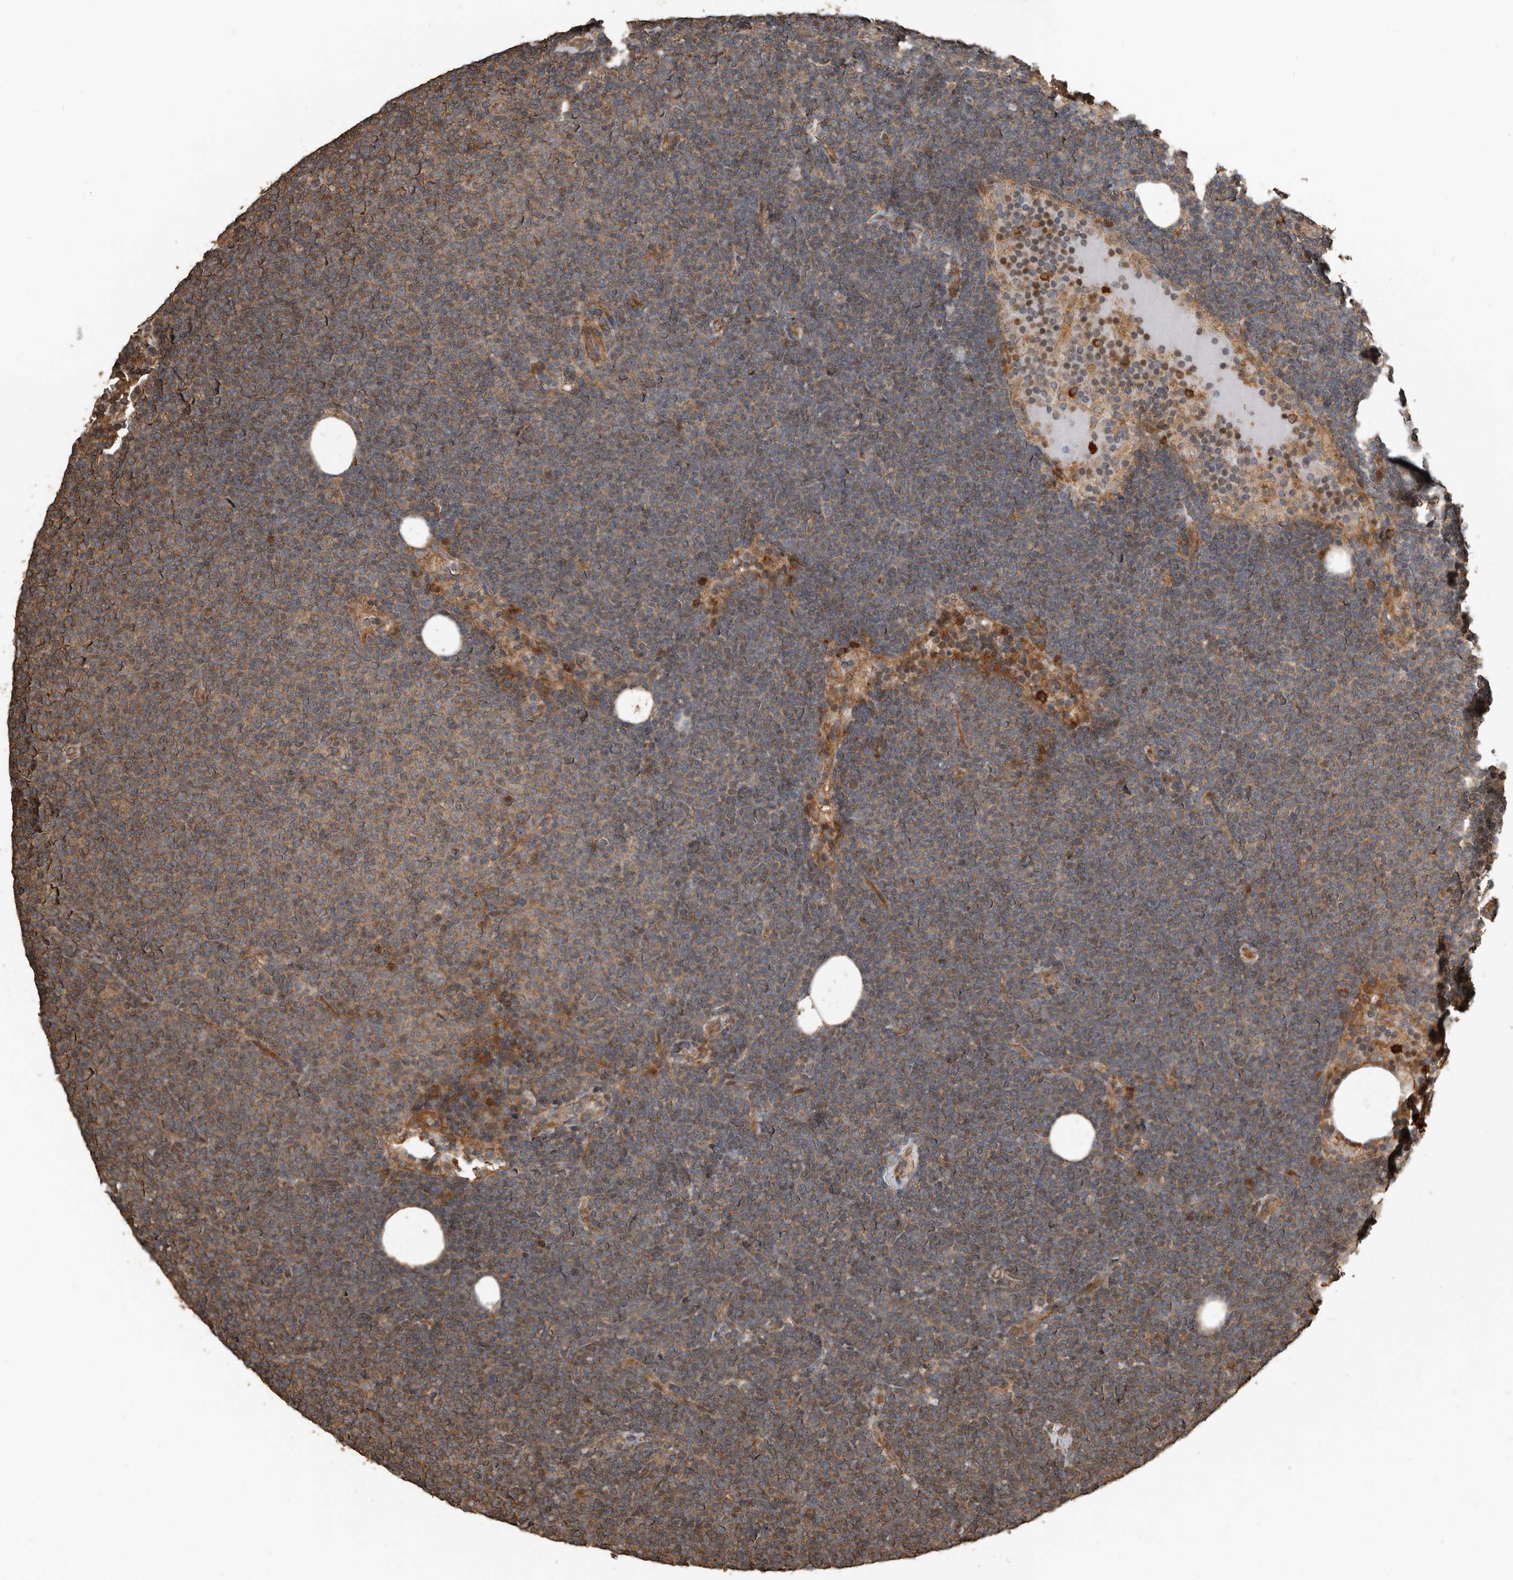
{"staining": {"intensity": "weak", "quantity": "25%-75%", "location": "cytoplasmic/membranous"}, "tissue": "lymphoma", "cell_type": "Tumor cells", "image_type": "cancer", "snomed": [{"axis": "morphology", "description": "Malignant lymphoma, non-Hodgkin's type, Low grade"}, {"axis": "topography", "description": "Lymph node"}], "caption": "Protein analysis of malignant lymphoma, non-Hodgkin's type (low-grade) tissue displays weak cytoplasmic/membranous staining in about 25%-75% of tumor cells.", "gene": "RNF207", "patient": {"sex": "female", "age": 53}}